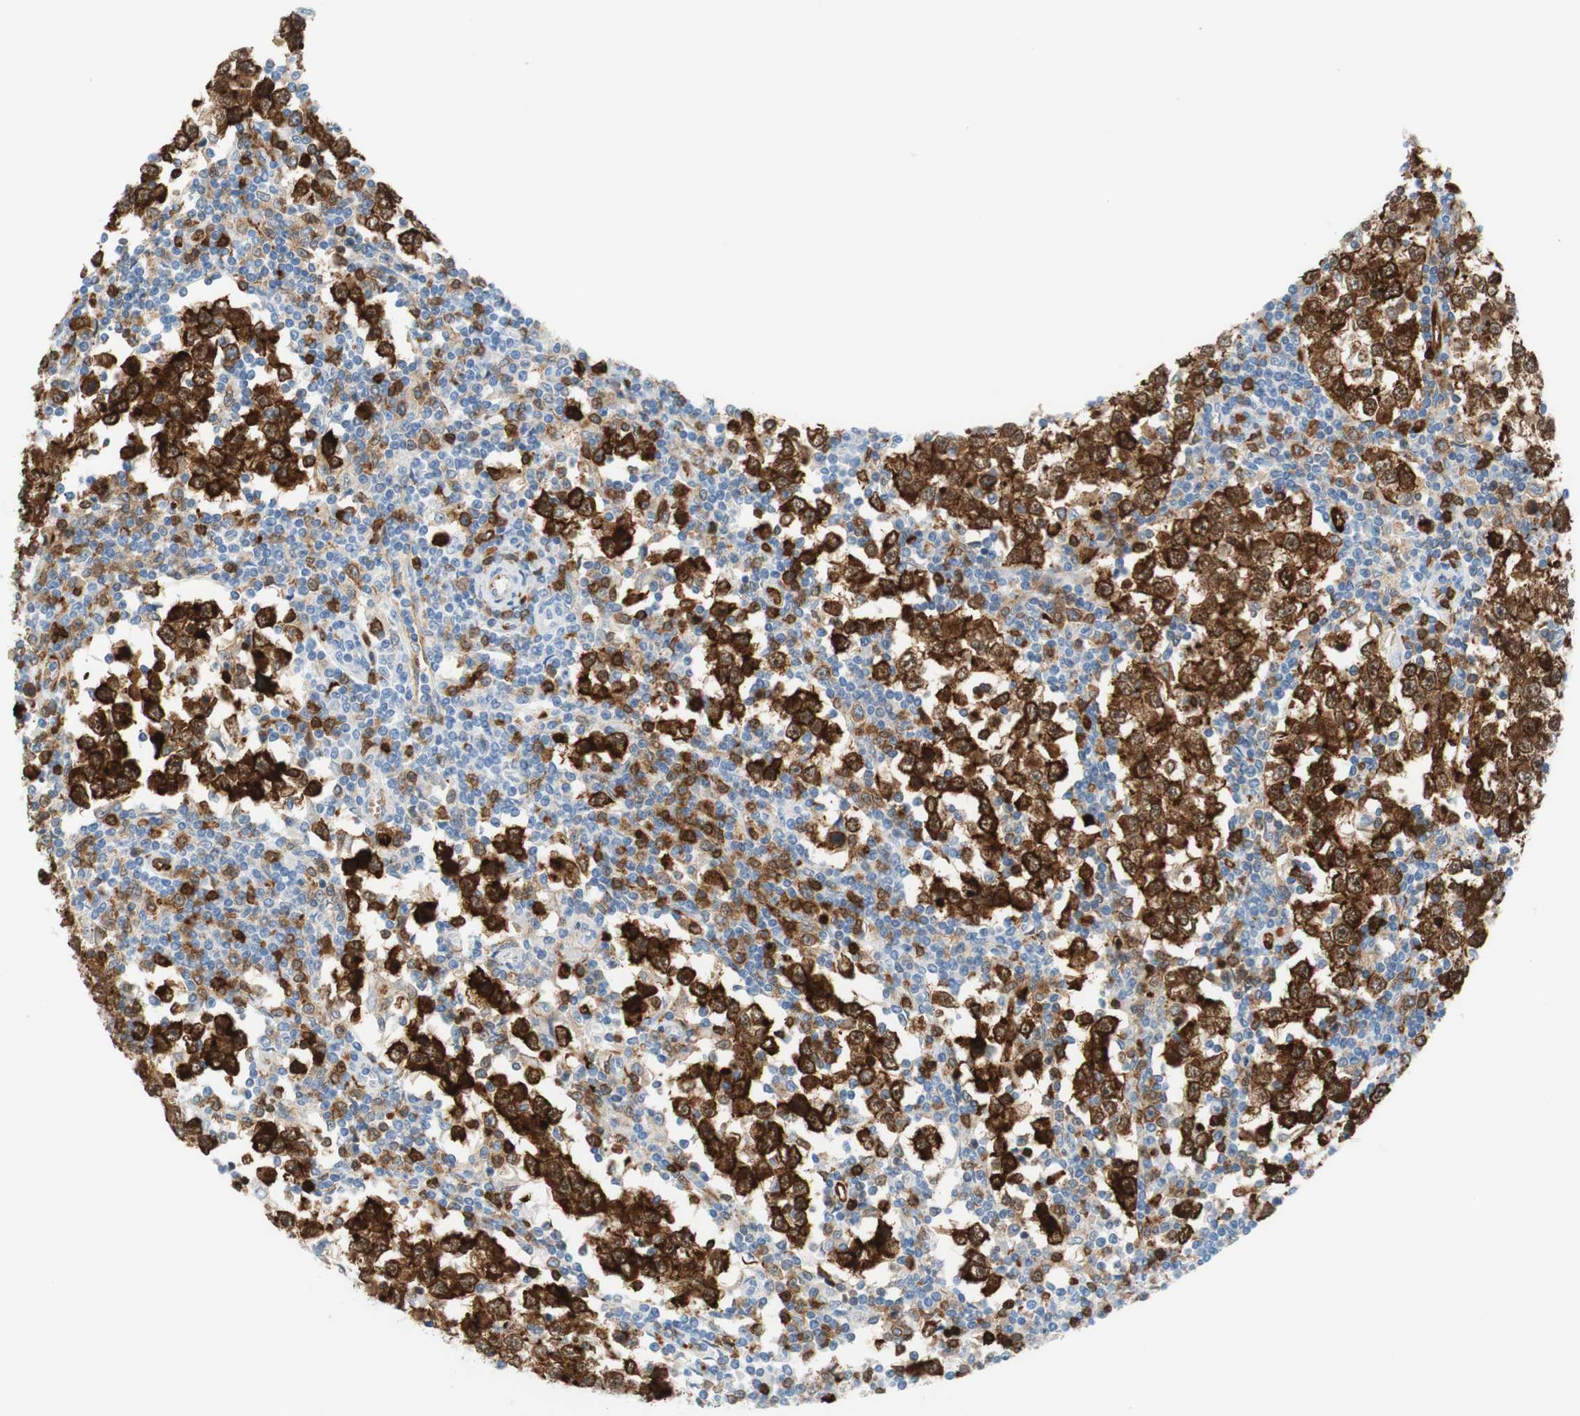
{"staining": {"intensity": "strong", "quantity": "25%-75%", "location": "cytoplasmic/membranous,nuclear"}, "tissue": "testis cancer", "cell_type": "Tumor cells", "image_type": "cancer", "snomed": [{"axis": "morphology", "description": "Seminoma, NOS"}, {"axis": "topography", "description": "Testis"}], "caption": "A high-resolution image shows IHC staining of testis cancer (seminoma), which demonstrates strong cytoplasmic/membranous and nuclear expression in about 25%-75% of tumor cells.", "gene": "STMN1", "patient": {"sex": "male", "age": 65}}